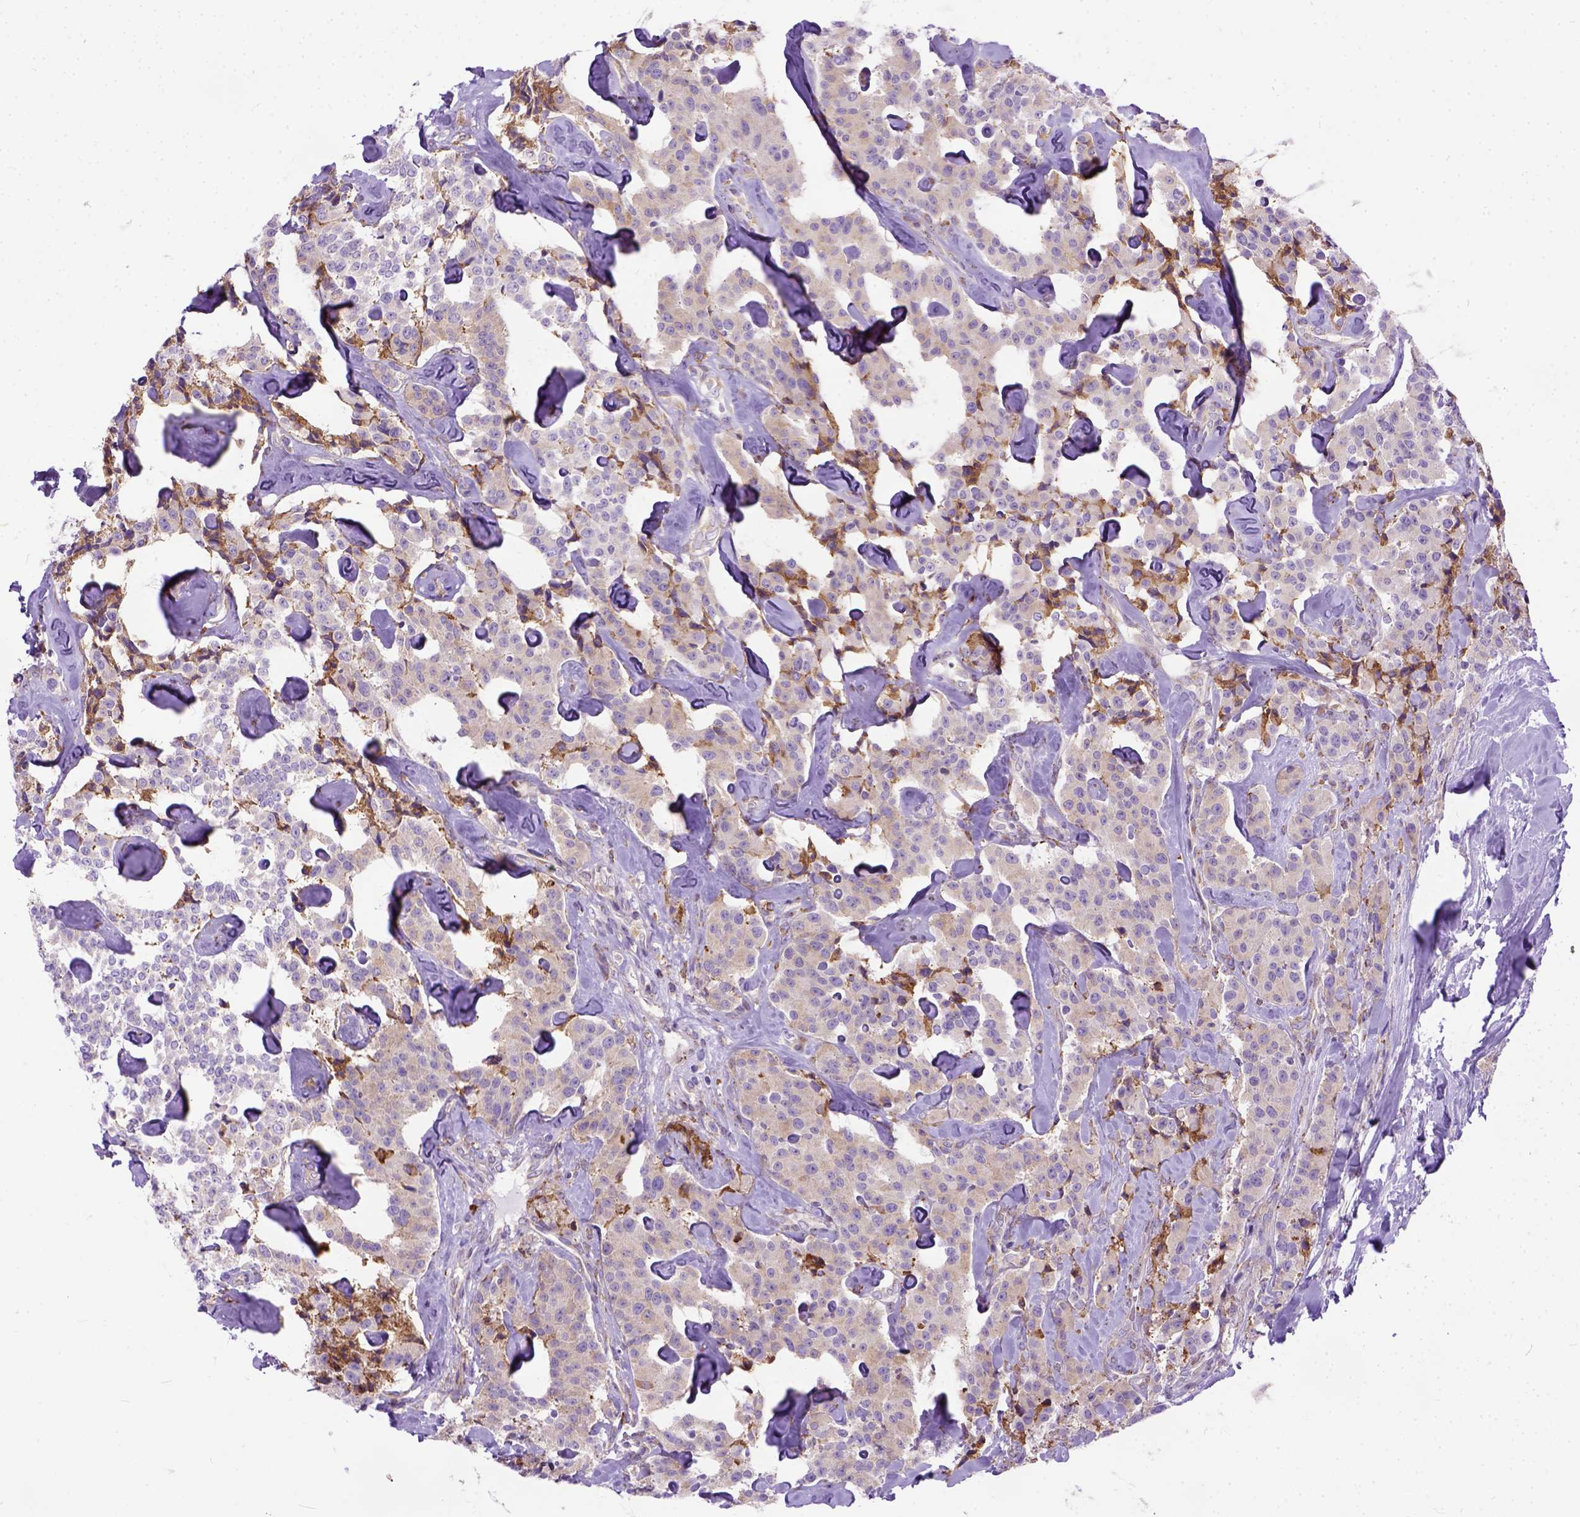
{"staining": {"intensity": "weak", "quantity": "25%-75%", "location": "cytoplasmic/membranous"}, "tissue": "carcinoid", "cell_type": "Tumor cells", "image_type": "cancer", "snomed": [{"axis": "morphology", "description": "Carcinoid, malignant, NOS"}, {"axis": "topography", "description": "Pancreas"}], "caption": "Immunohistochemical staining of carcinoid (malignant) demonstrates low levels of weak cytoplasmic/membranous staining in about 25%-75% of tumor cells.", "gene": "PLK4", "patient": {"sex": "male", "age": 41}}